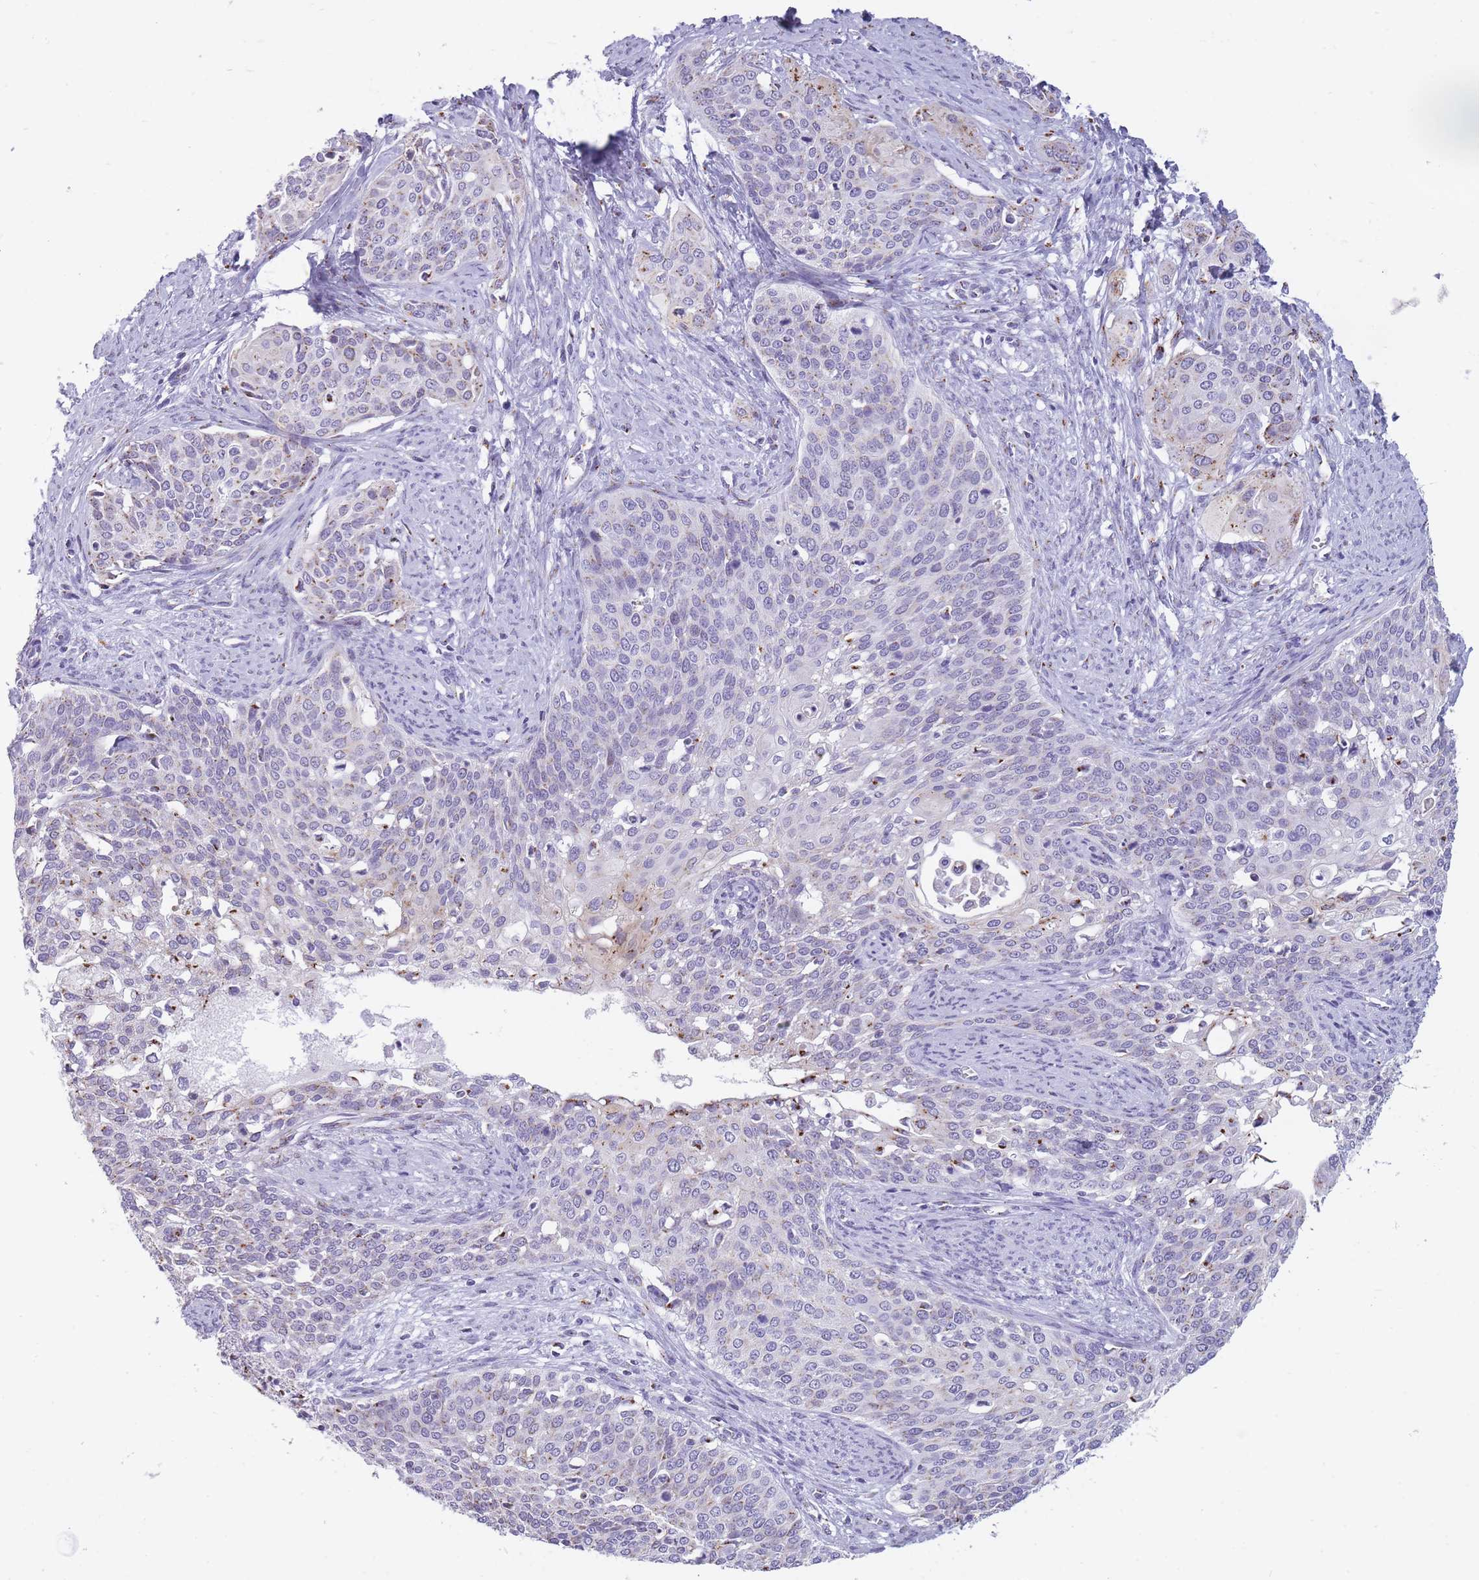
{"staining": {"intensity": "moderate", "quantity": "<25%", "location": "cytoplasmic/membranous"}, "tissue": "cervical cancer", "cell_type": "Tumor cells", "image_type": "cancer", "snomed": [{"axis": "morphology", "description": "Squamous cell carcinoma, NOS"}, {"axis": "topography", "description": "Cervix"}], "caption": "Protein expression analysis of cervical cancer (squamous cell carcinoma) demonstrates moderate cytoplasmic/membranous staining in approximately <25% of tumor cells. The staining was performed using DAB, with brown indicating positive protein expression. Nuclei are stained blue with hematoxylin.", "gene": "B4GALT2", "patient": {"sex": "female", "age": 44}}